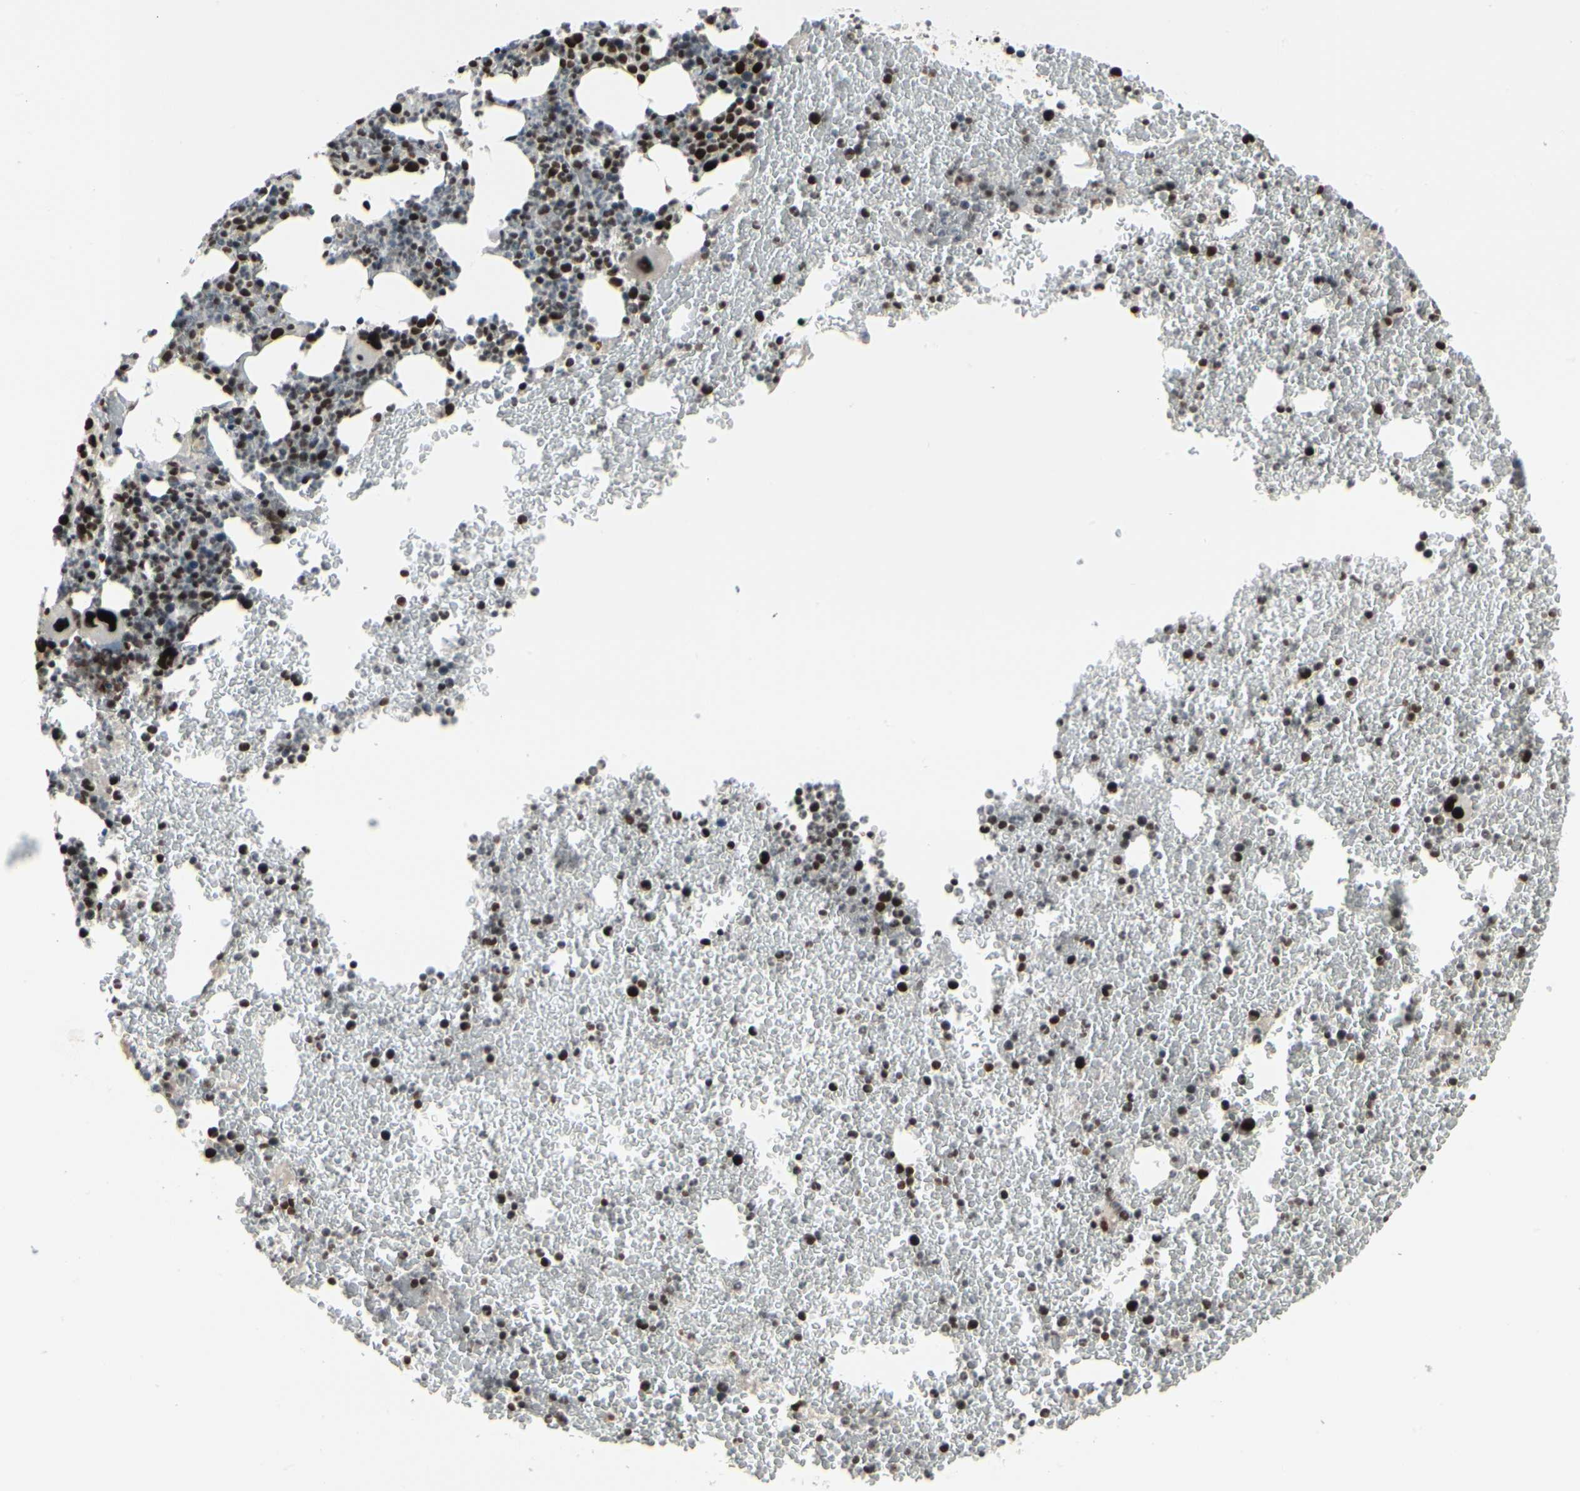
{"staining": {"intensity": "strong", "quantity": ">75%", "location": "nuclear"}, "tissue": "bone marrow", "cell_type": "Hematopoietic cells", "image_type": "normal", "snomed": [{"axis": "morphology", "description": "Normal tissue, NOS"}, {"axis": "topography", "description": "Bone marrow"}], "caption": "Protein analysis of benign bone marrow displays strong nuclear staining in approximately >75% of hematopoietic cells.", "gene": "HMG20A", "patient": {"sex": "female", "age": 52}}